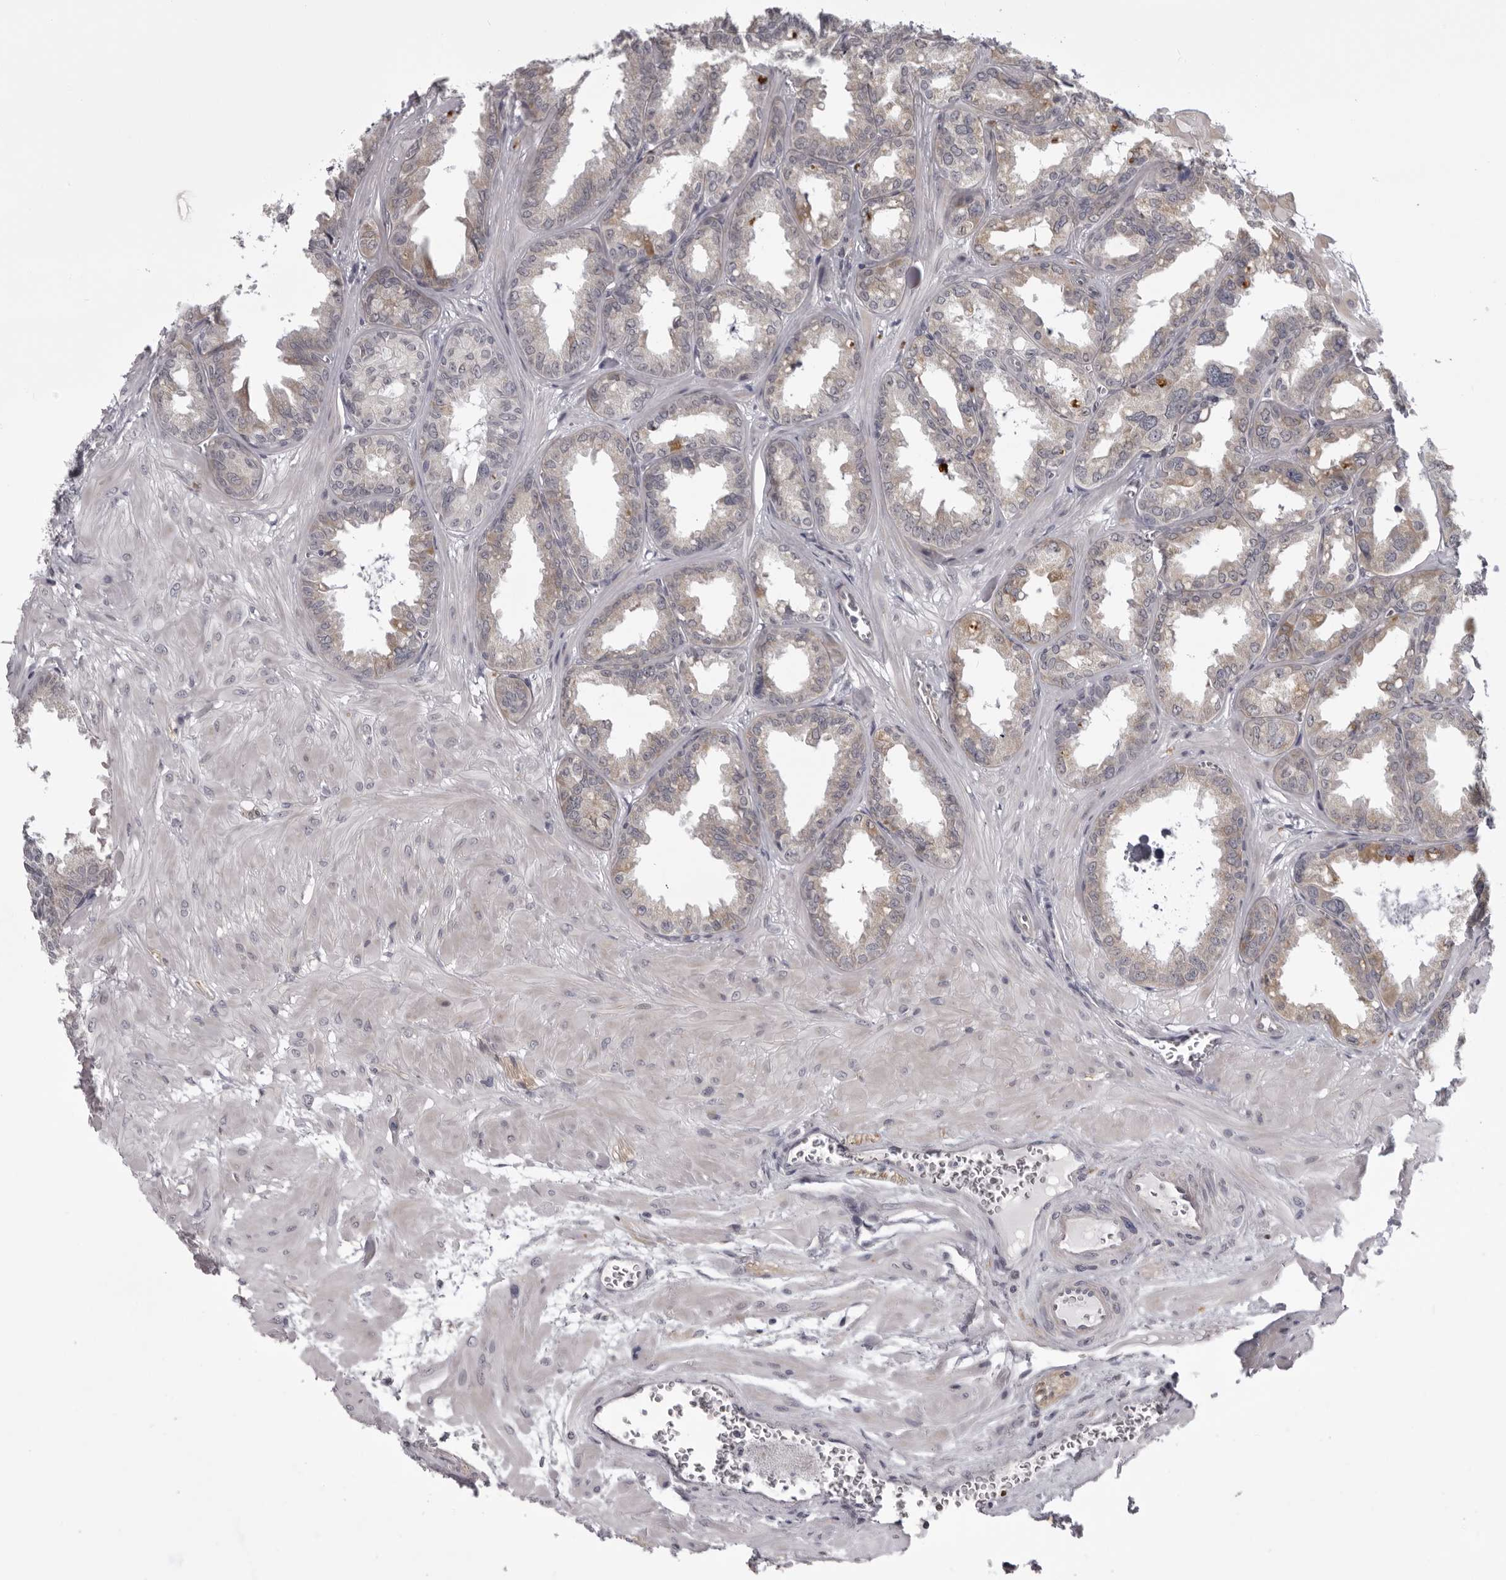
{"staining": {"intensity": "moderate", "quantity": "<25%", "location": "cytoplasmic/membranous"}, "tissue": "seminal vesicle", "cell_type": "Glandular cells", "image_type": "normal", "snomed": [{"axis": "morphology", "description": "Normal tissue, NOS"}, {"axis": "topography", "description": "Prostate"}, {"axis": "topography", "description": "Seminal veicle"}], "caption": "Immunohistochemistry (IHC) histopathology image of normal seminal vesicle: human seminal vesicle stained using IHC shows low levels of moderate protein expression localized specifically in the cytoplasmic/membranous of glandular cells, appearing as a cytoplasmic/membranous brown color.", "gene": "EPHA10", "patient": {"sex": "male", "age": 51}}